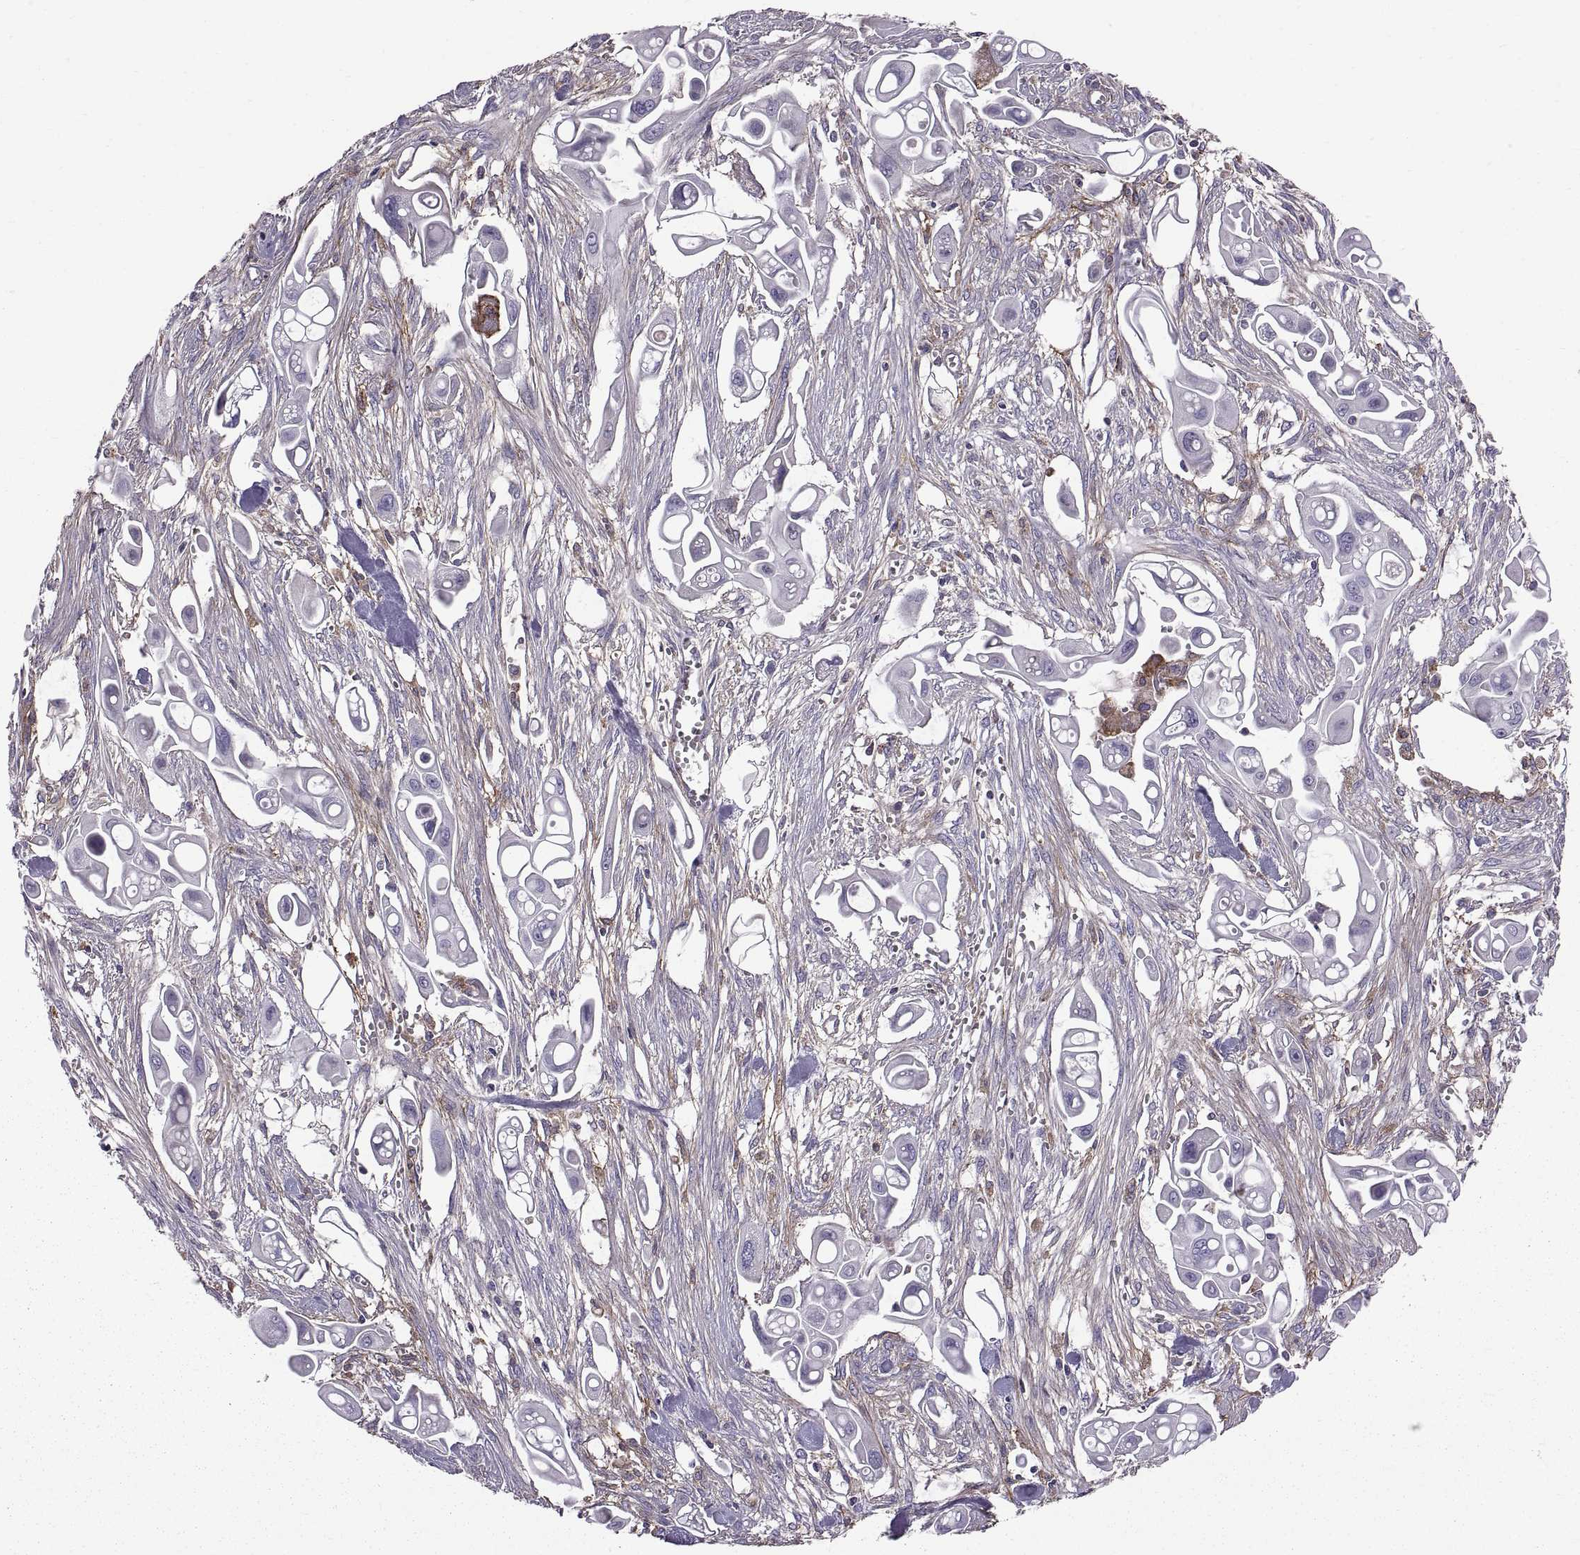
{"staining": {"intensity": "negative", "quantity": "none", "location": "none"}, "tissue": "pancreatic cancer", "cell_type": "Tumor cells", "image_type": "cancer", "snomed": [{"axis": "morphology", "description": "Adenocarcinoma, NOS"}, {"axis": "topography", "description": "Pancreas"}], "caption": "A high-resolution micrograph shows immunohistochemistry (IHC) staining of pancreatic cancer, which shows no significant expression in tumor cells.", "gene": "EMILIN2", "patient": {"sex": "male", "age": 50}}